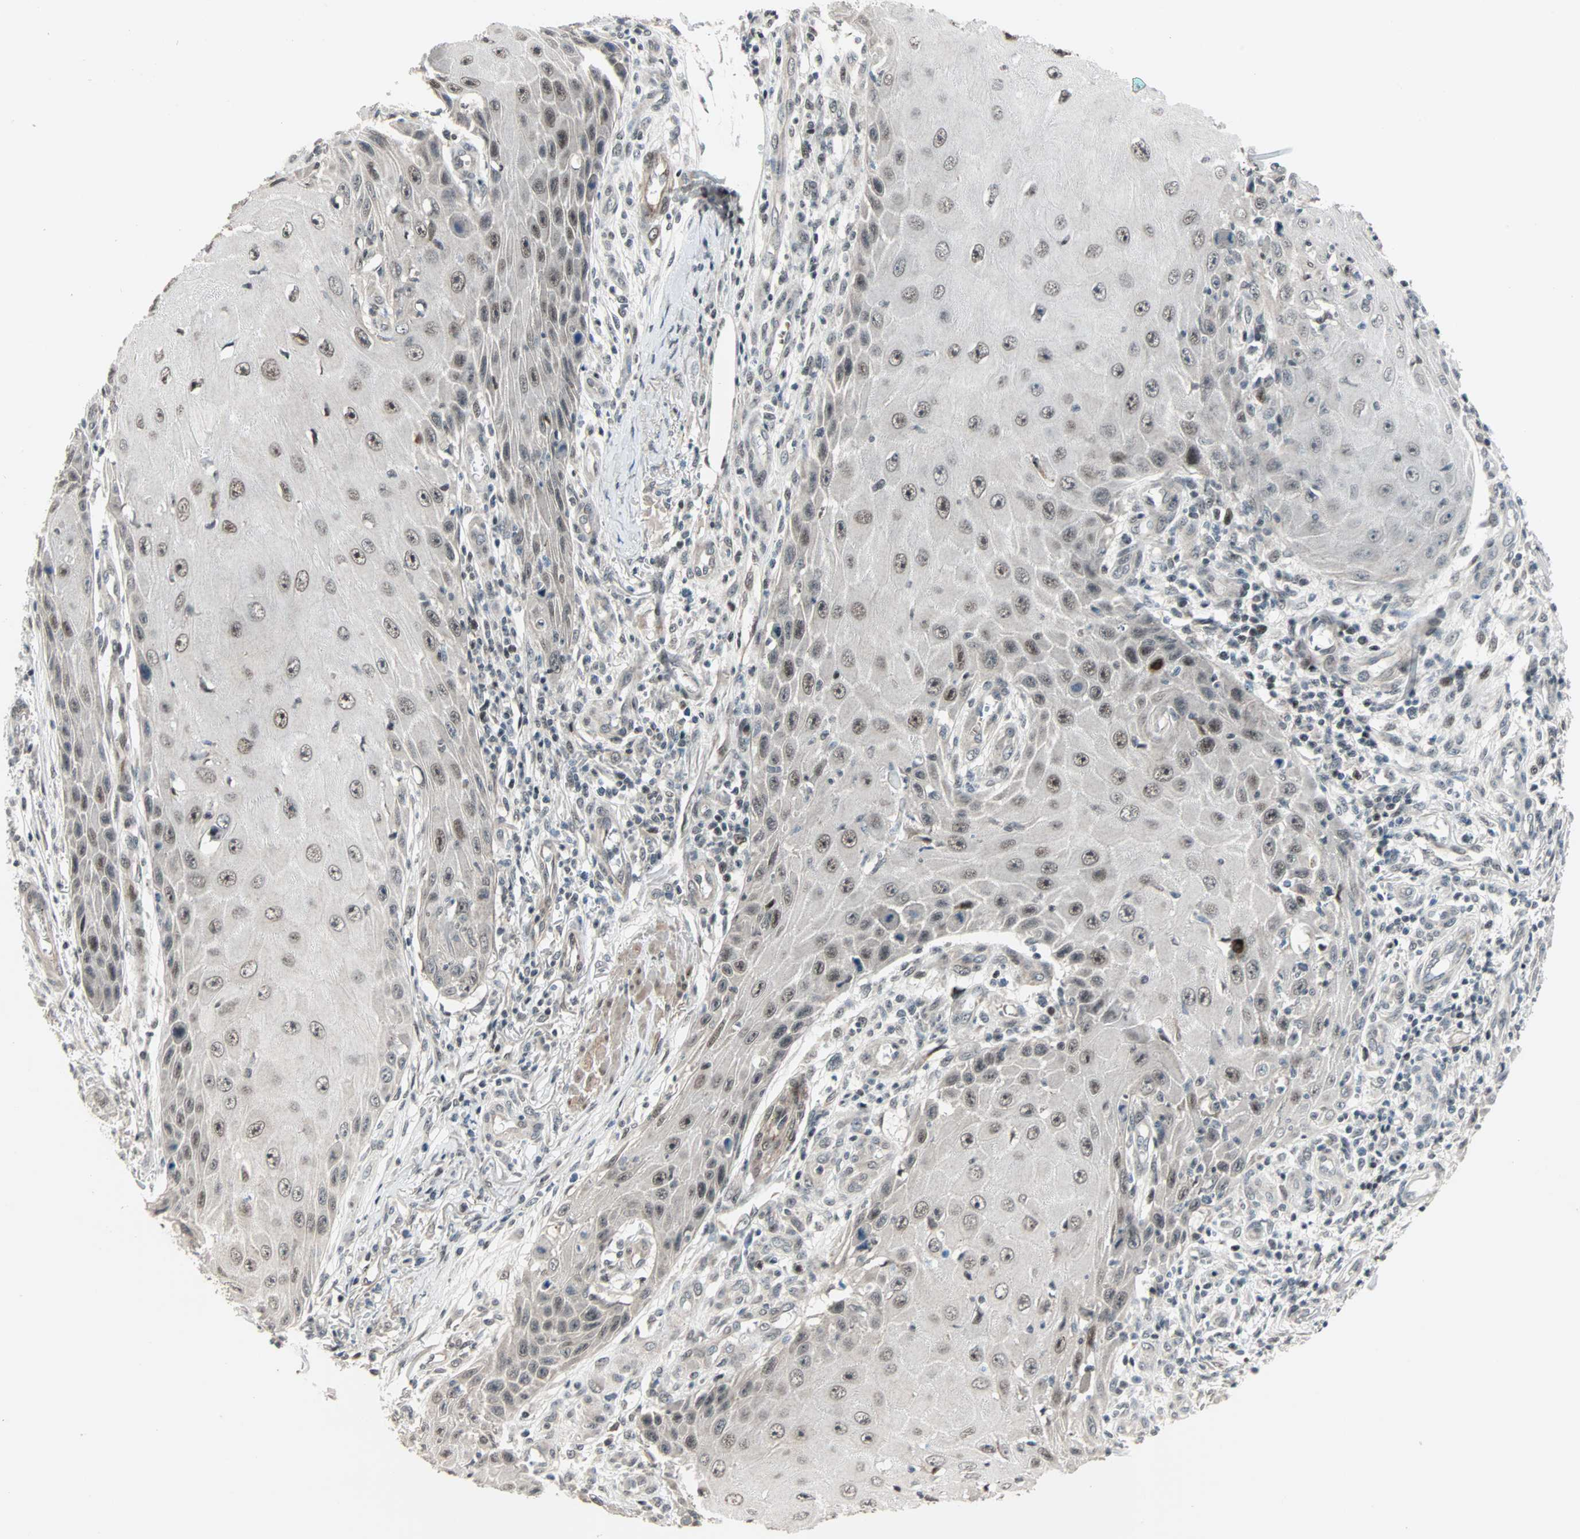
{"staining": {"intensity": "weak", "quantity": ">75%", "location": "nuclear"}, "tissue": "skin cancer", "cell_type": "Tumor cells", "image_type": "cancer", "snomed": [{"axis": "morphology", "description": "Squamous cell carcinoma, NOS"}, {"axis": "topography", "description": "Skin"}], "caption": "Squamous cell carcinoma (skin) was stained to show a protein in brown. There is low levels of weak nuclear positivity in about >75% of tumor cells. Ihc stains the protein in brown and the nuclei are stained blue.", "gene": "CBX4", "patient": {"sex": "female", "age": 73}}